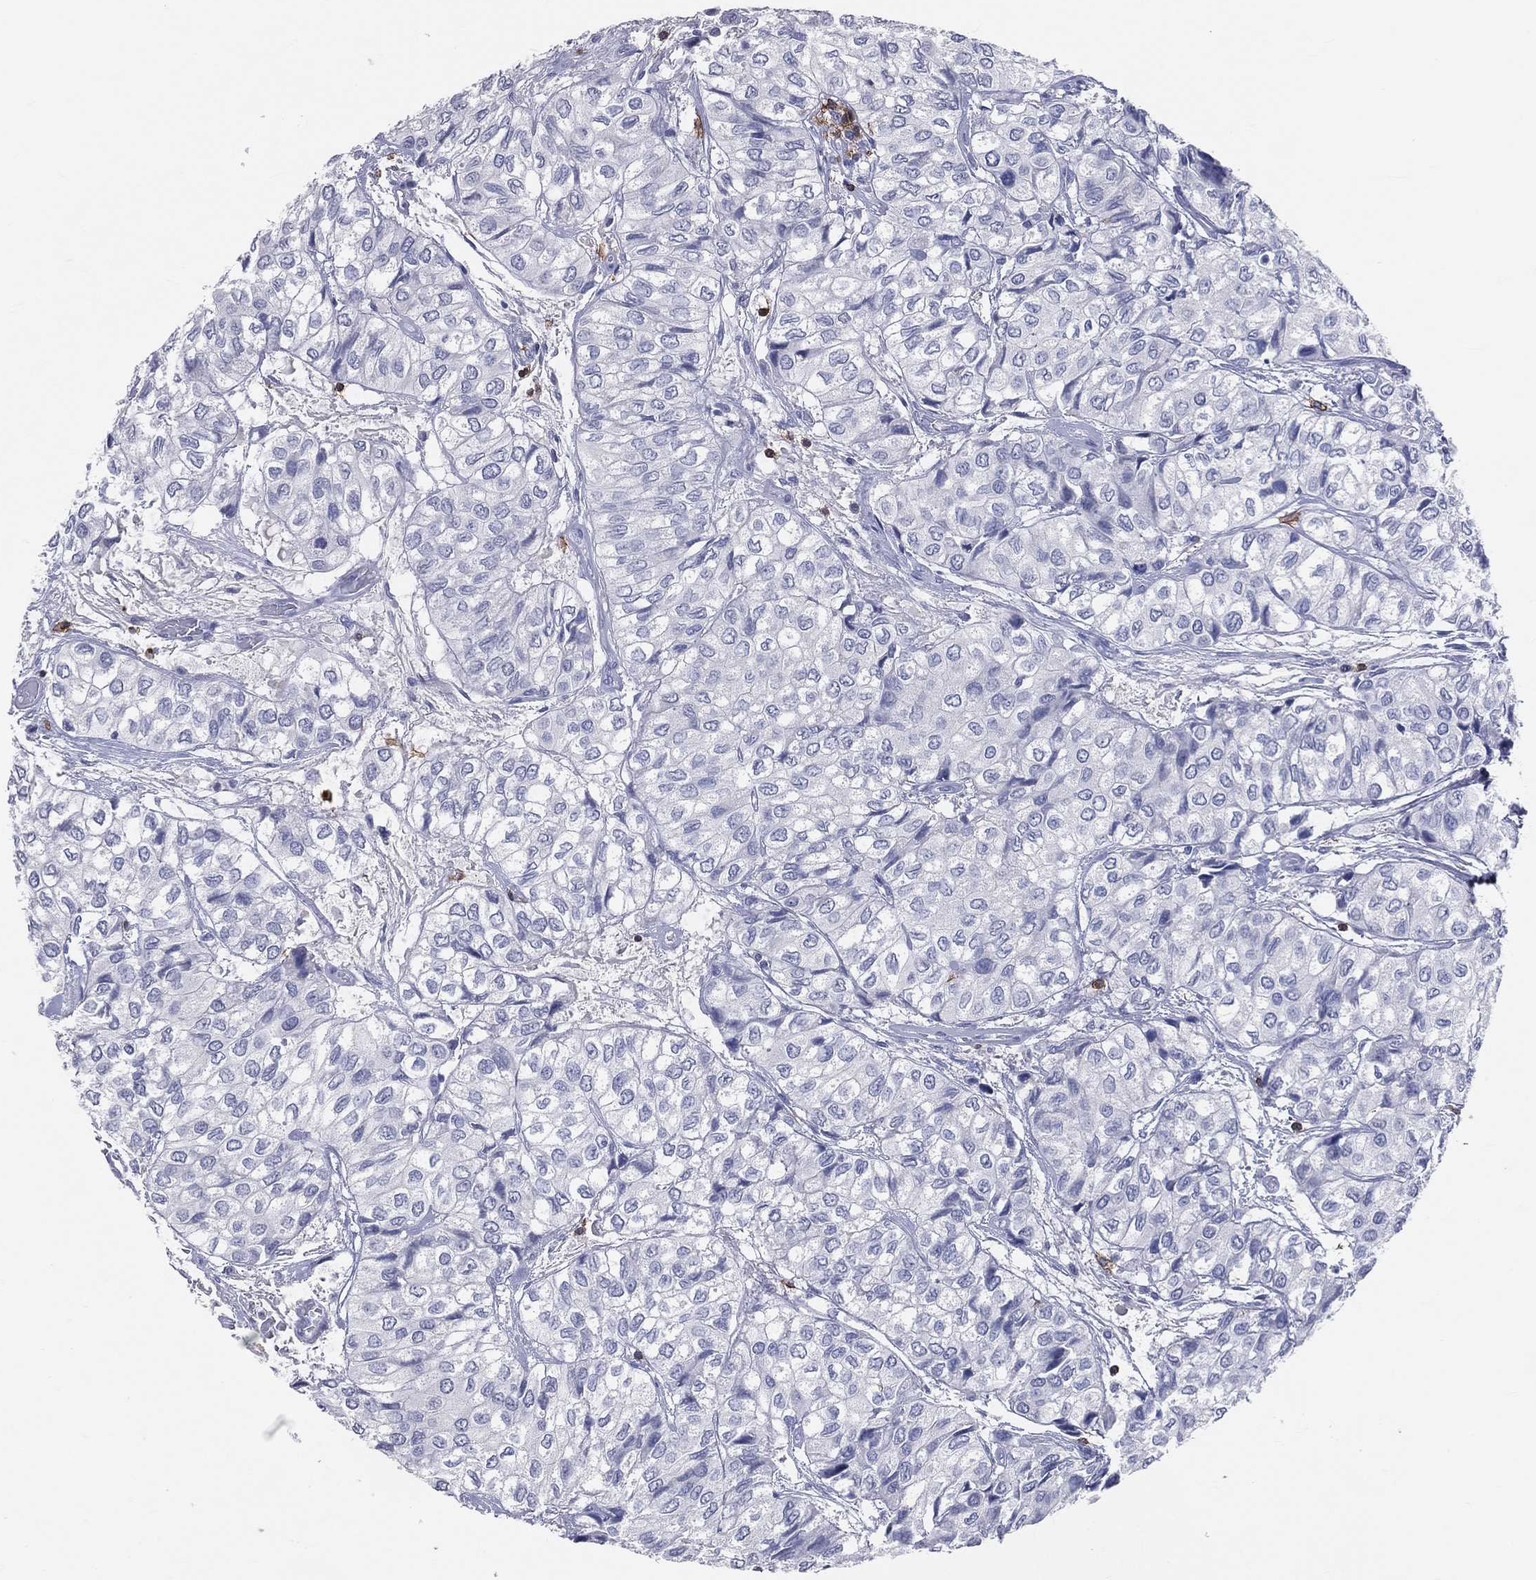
{"staining": {"intensity": "negative", "quantity": "none", "location": "none"}, "tissue": "urothelial cancer", "cell_type": "Tumor cells", "image_type": "cancer", "snomed": [{"axis": "morphology", "description": "Urothelial carcinoma, High grade"}, {"axis": "topography", "description": "Urinary bladder"}], "caption": "DAB immunohistochemical staining of human high-grade urothelial carcinoma displays no significant expression in tumor cells. (Immunohistochemistry, brightfield microscopy, high magnification).", "gene": "LAT", "patient": {"sex": "male", "age": 73}}